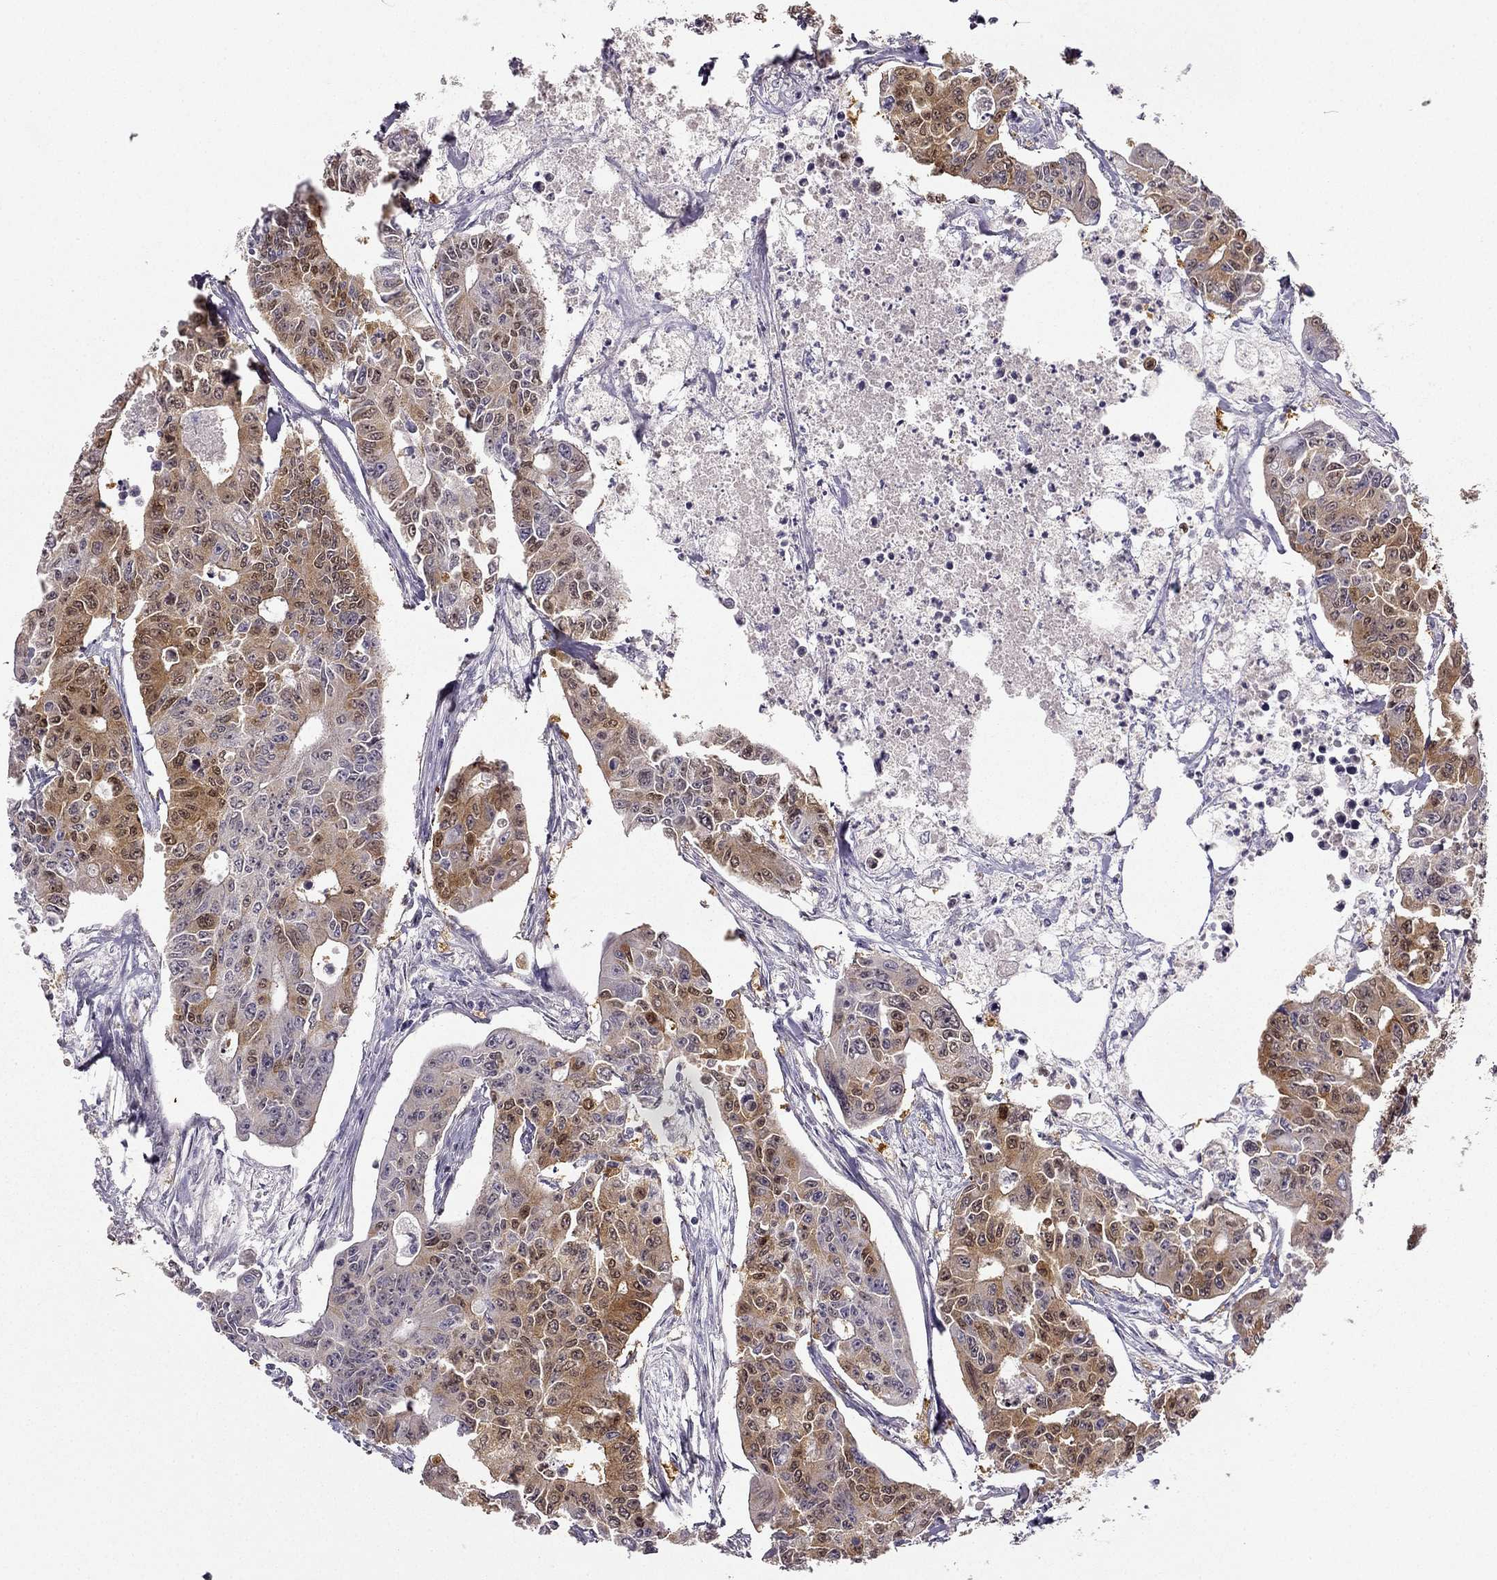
{"staining": {"intensity": "moderate", "quantity": "25%-75%", "location": "cytoplasmic/membranous"}, "tissue": "colorectal cancer", "cell_type": "Tumor cells", "image_type": "cancer", "snomed": [{"axis": "morphology", "description": "Adenocarcinoma, NOS"}, {"axis": "topography", "description": "Colon"}], "caption": "Immunohistochemical staining of colorectal cancer reveals medium levels of moderate cytoplasmic/membranous protein positivity in approximately 25%-75% of tumor cells. The protein is shown in brown color, while the nuclei are stained blue.", "gene": "NQO1", "patient": {"sex": "male", "age": 70}}